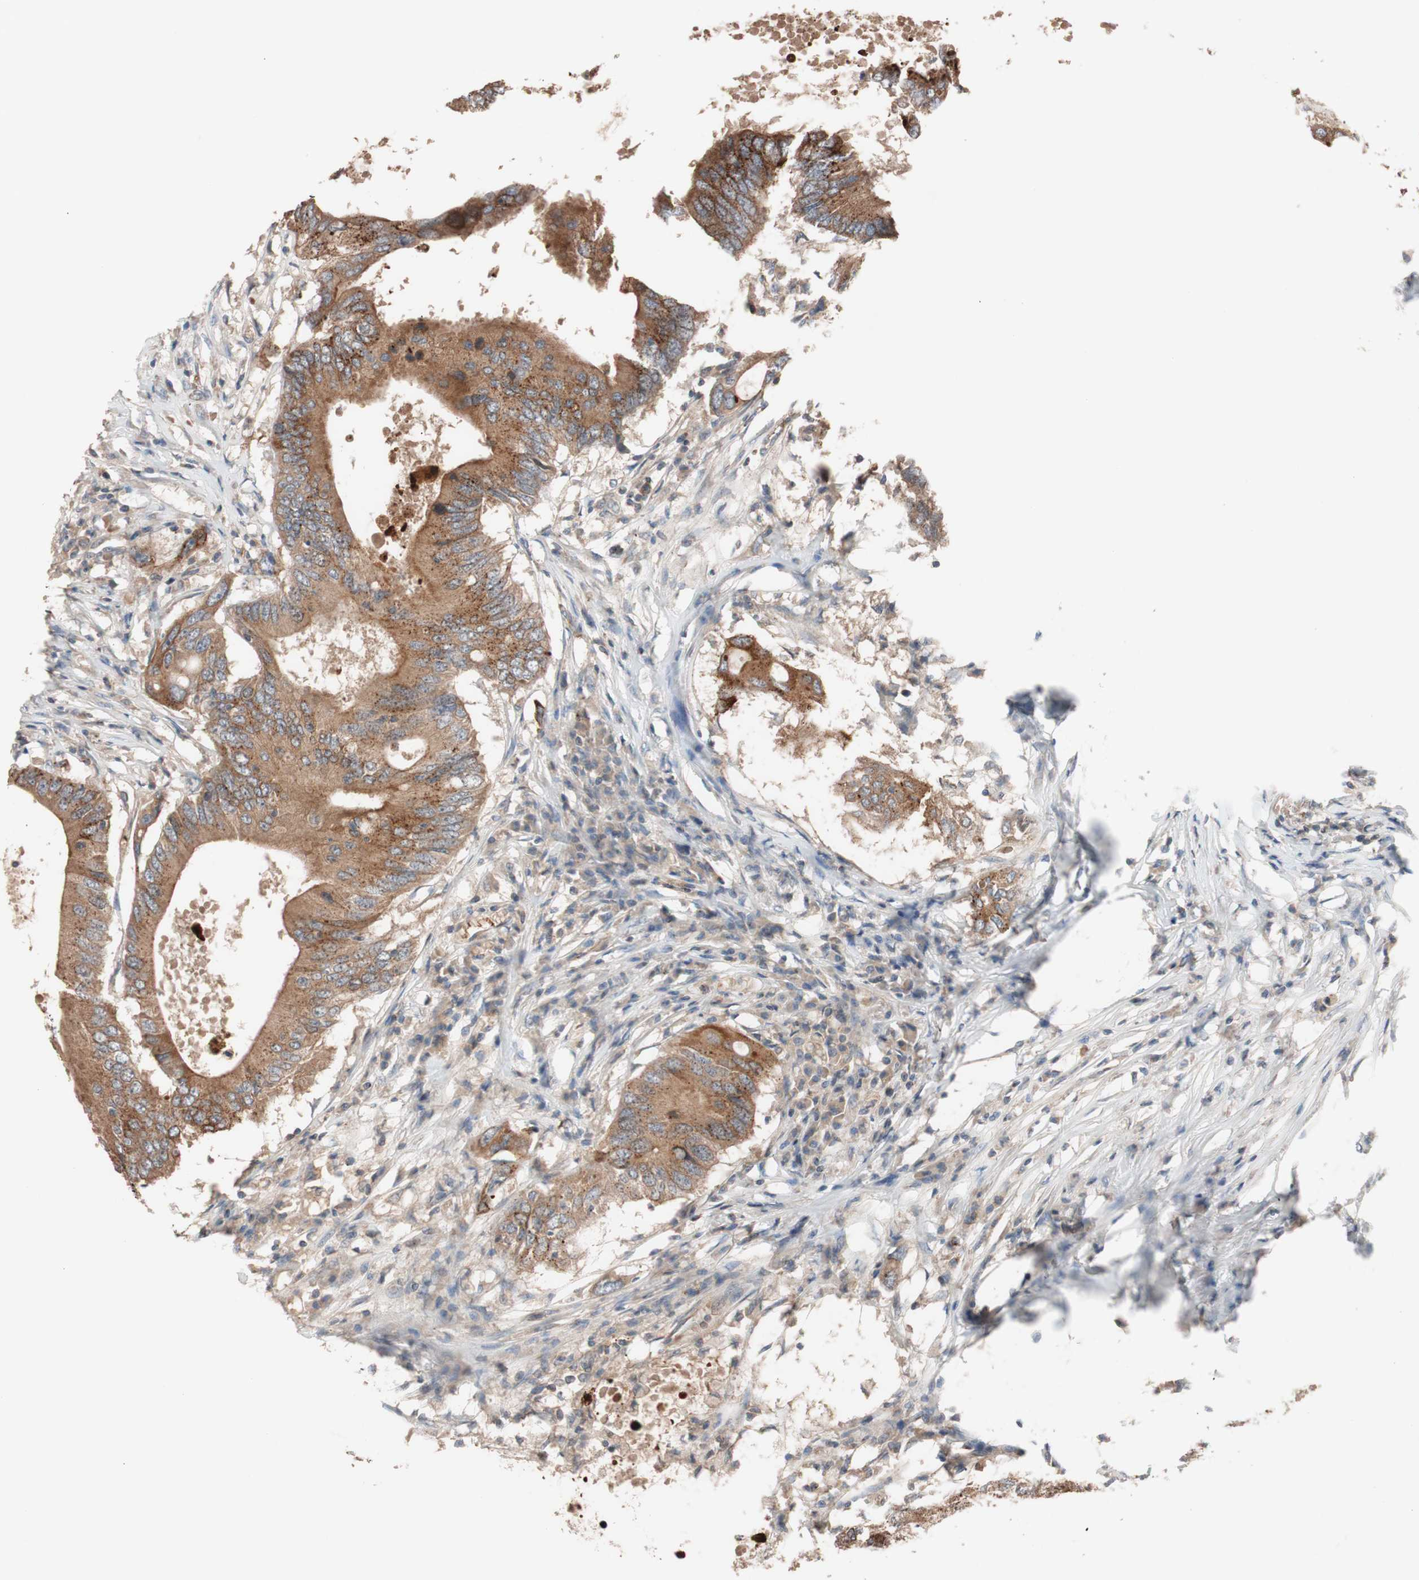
{"staining": {"intensity": "moderate", "quantity": ">75%", "location": "cytoplasmic/membranous"}, "tissue": "colorectal cancer", "cell_type": "Tumor cells", "image_type": "cancer", "snomed": [{"axis": "morphology", "description": "Adenocarcinoma, NOS"}, {"axis": "topography", "description": "Colon"}], "caption": "Immunohistochemical staining of human adenocarcinoma (colorectal) demonstrates medium levels of moderate cytoplasmic/membranous expression in approximately >75% of tumor cells.", "gene": "SDC4", "patient": {"sex": "male", "age": 71}}